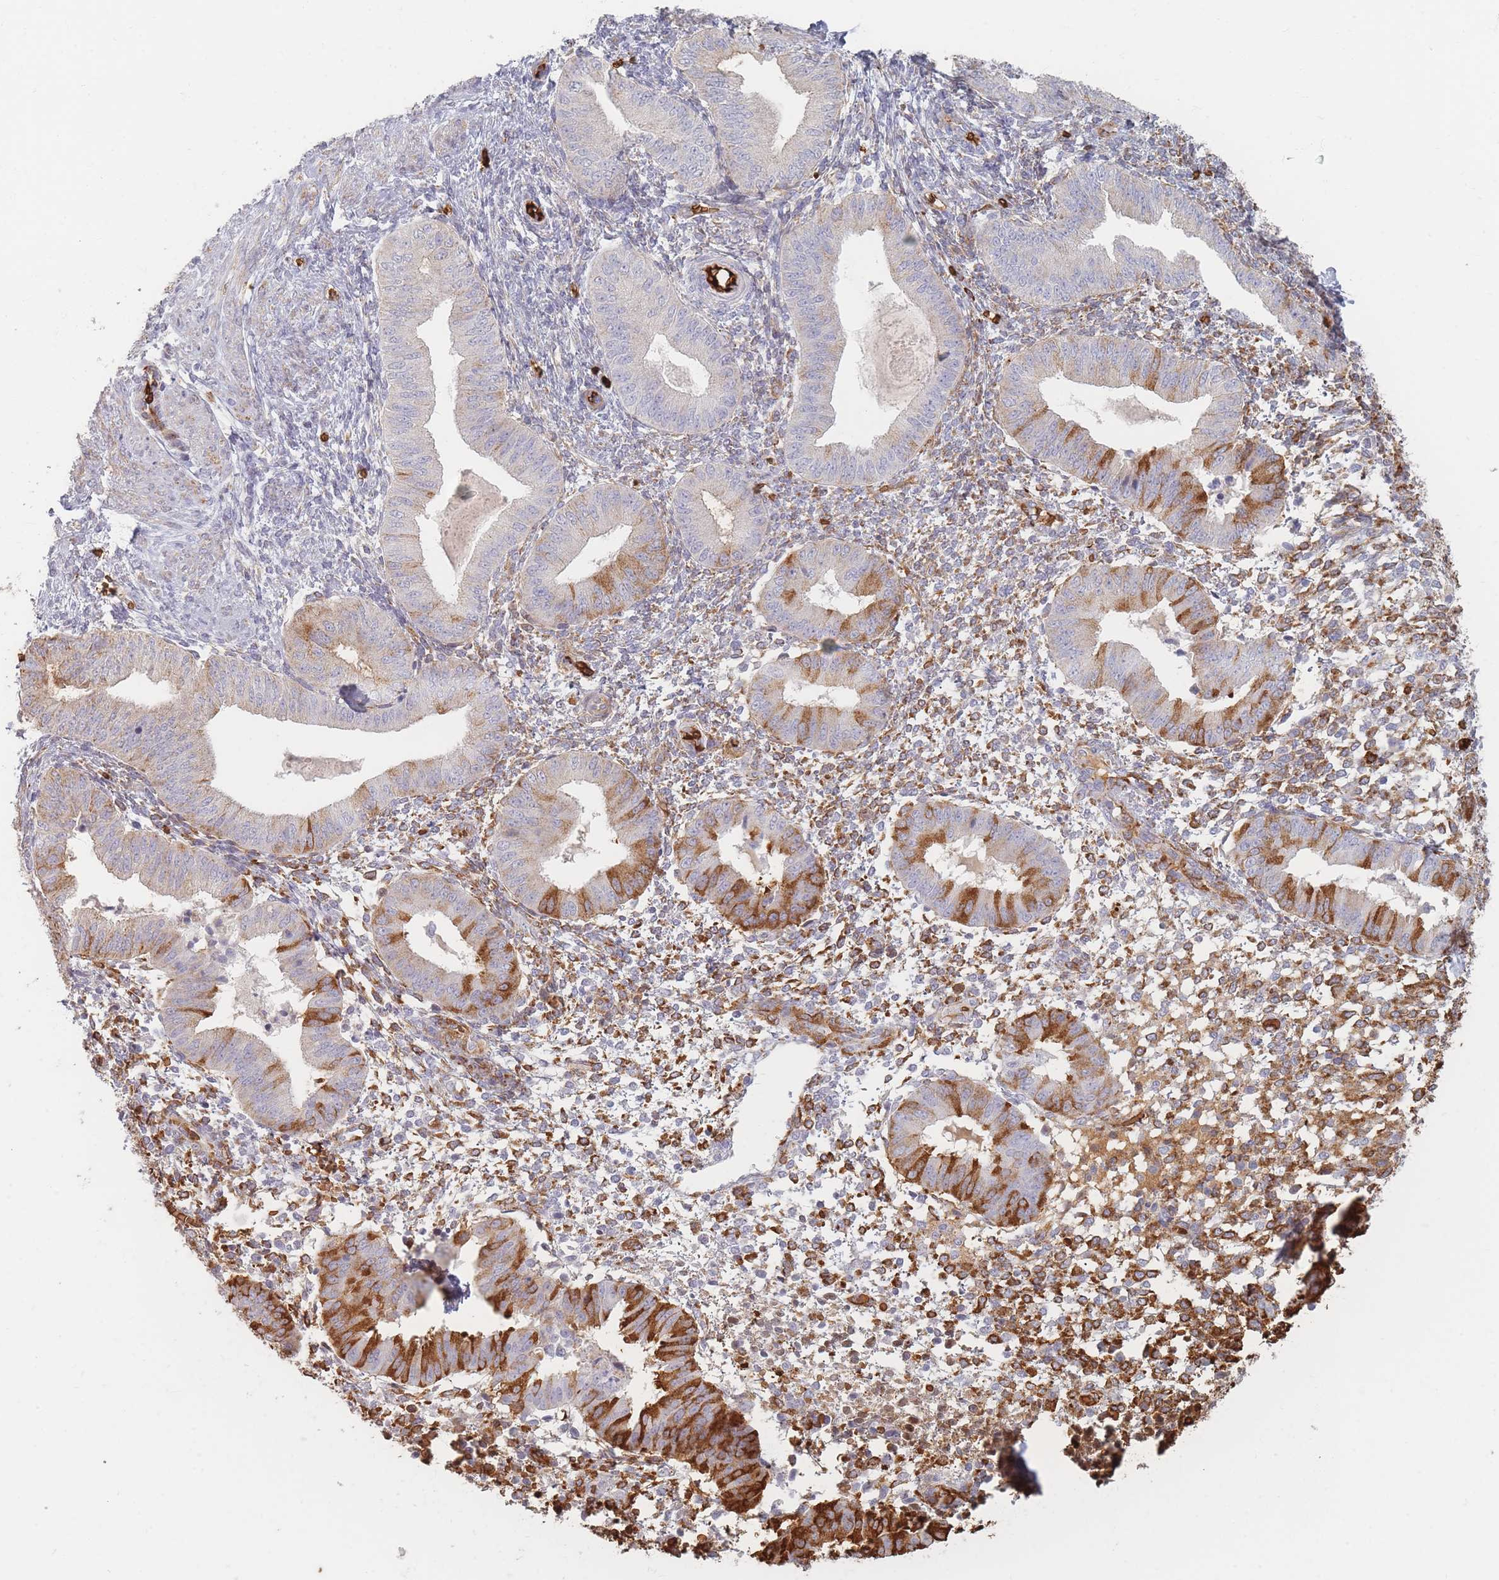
{"staining": {"intensity": "strong", "quantity": "<25%", "location": "cytoplasmic/membranous"}, "tissue": "endometrium", "cell_type": "Cells in endometrial stroma", "image_type": "normal", "snomed": [{"axis": "morphology", "description": "Normal tissue, NOS"}, {"axis": "topography", "description": "Endometrium"}], "caption": "Immunohistochemistry of normal endometrium shows medium levels of strong cytoplasmic/membranous positivity in approximately <25% of cells in endometrial stroma.", "gene": "SLC2A6", "patient": {"sex": "female", "age": 49}}